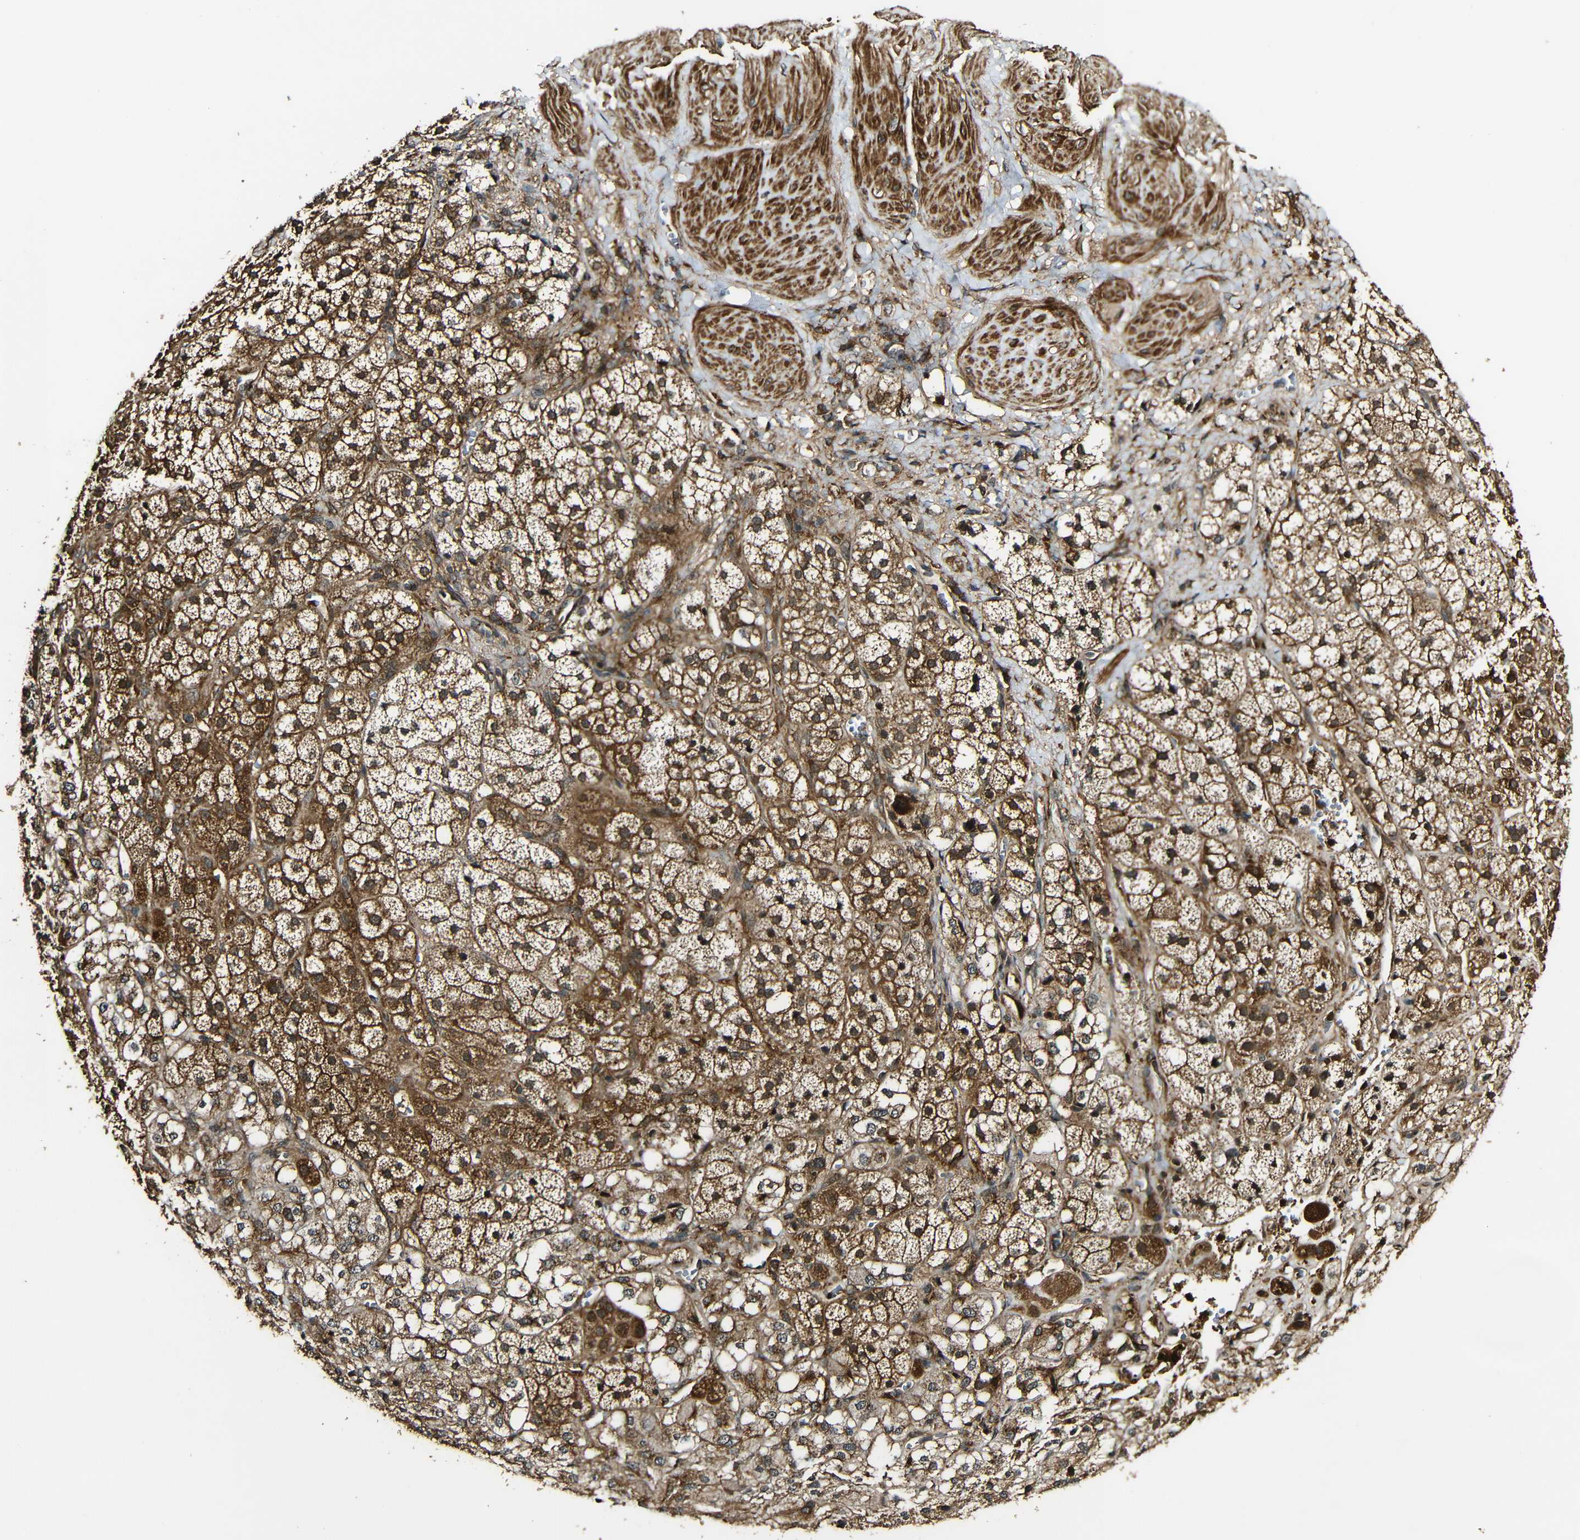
{"staining": {"intensity": "strong", "quantity": ">75%", "location": "cytoplasmic/membranous"}, "tissue": "adrenal gland", "cell_type": "Glandular cells", "image_type": "normal", "snomed": [{"axis": "morphology", "description": "Normal tissue, NOS"}, {"axis": "topography", "description": "Adrenal gland"}], "caption": "A high-resolution histopathology image shows immunohistochemistry (IHC) staining of normal adrenal gland, which demonstrates strong cytoplasmic/membranous positivity in approximately >75% of glandular cells.", "gene": "CASP8", "patient": {"sex": "male", "age": 56}}